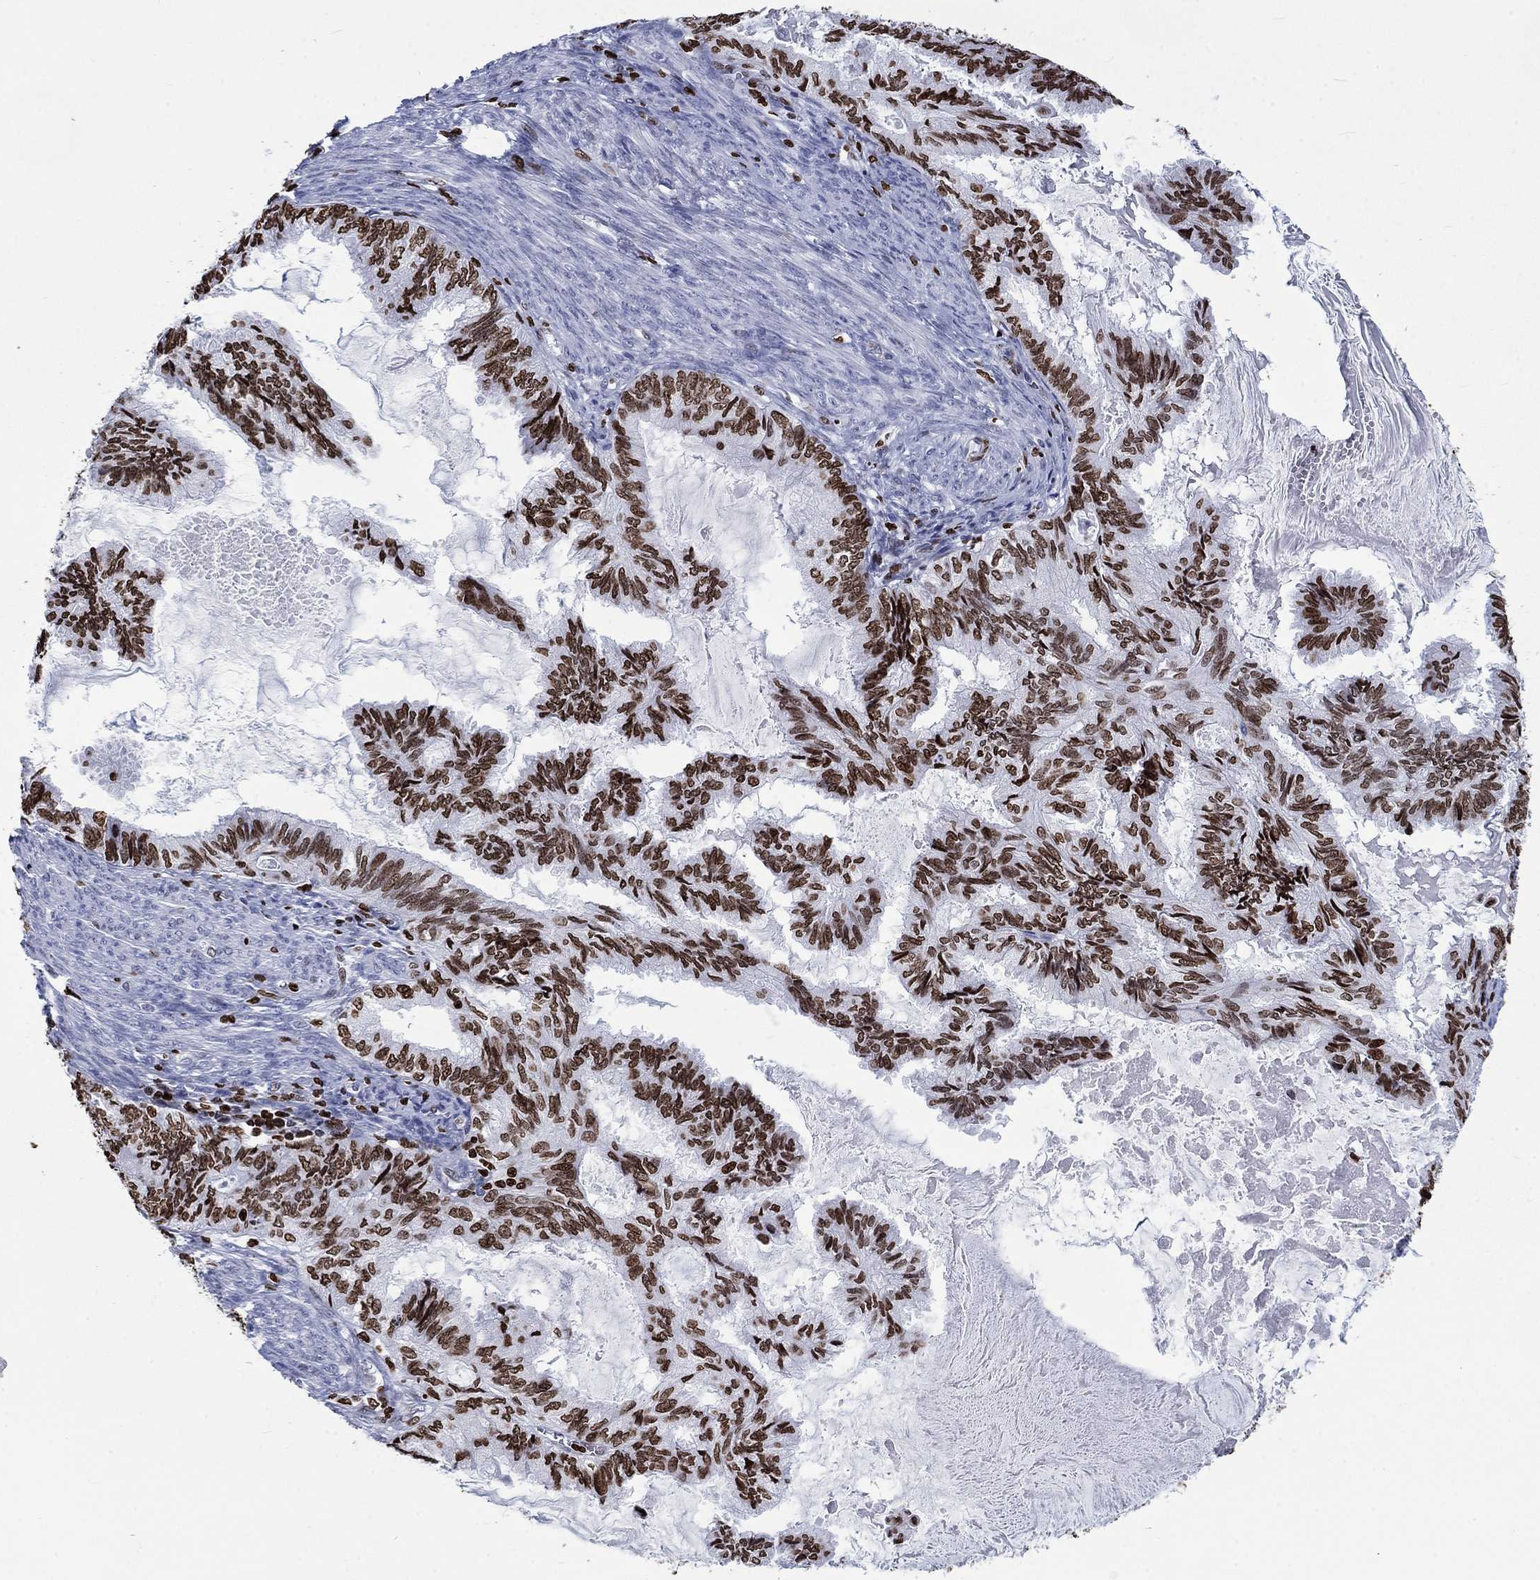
{"staining": {"intensity": "strong", "quantity": "25%-75%", "location": "nuclear"}, "tissue": "endometrial cancer", "cell_type": "Tumor cells", "image_type": "cancer", "snomed": [{"axis": "morphology", "description": "Adenocarcinoma, NOS"}, {"axis": "topography", "description": "Endometrium"}], "caption": "Strong nuclear protein expression is appreciated in about 25%-75% of tumor cells in adenocarcinoma (endometrial).", "gene": "H1-5", "patient": {"sex": "female", "age": 86}}